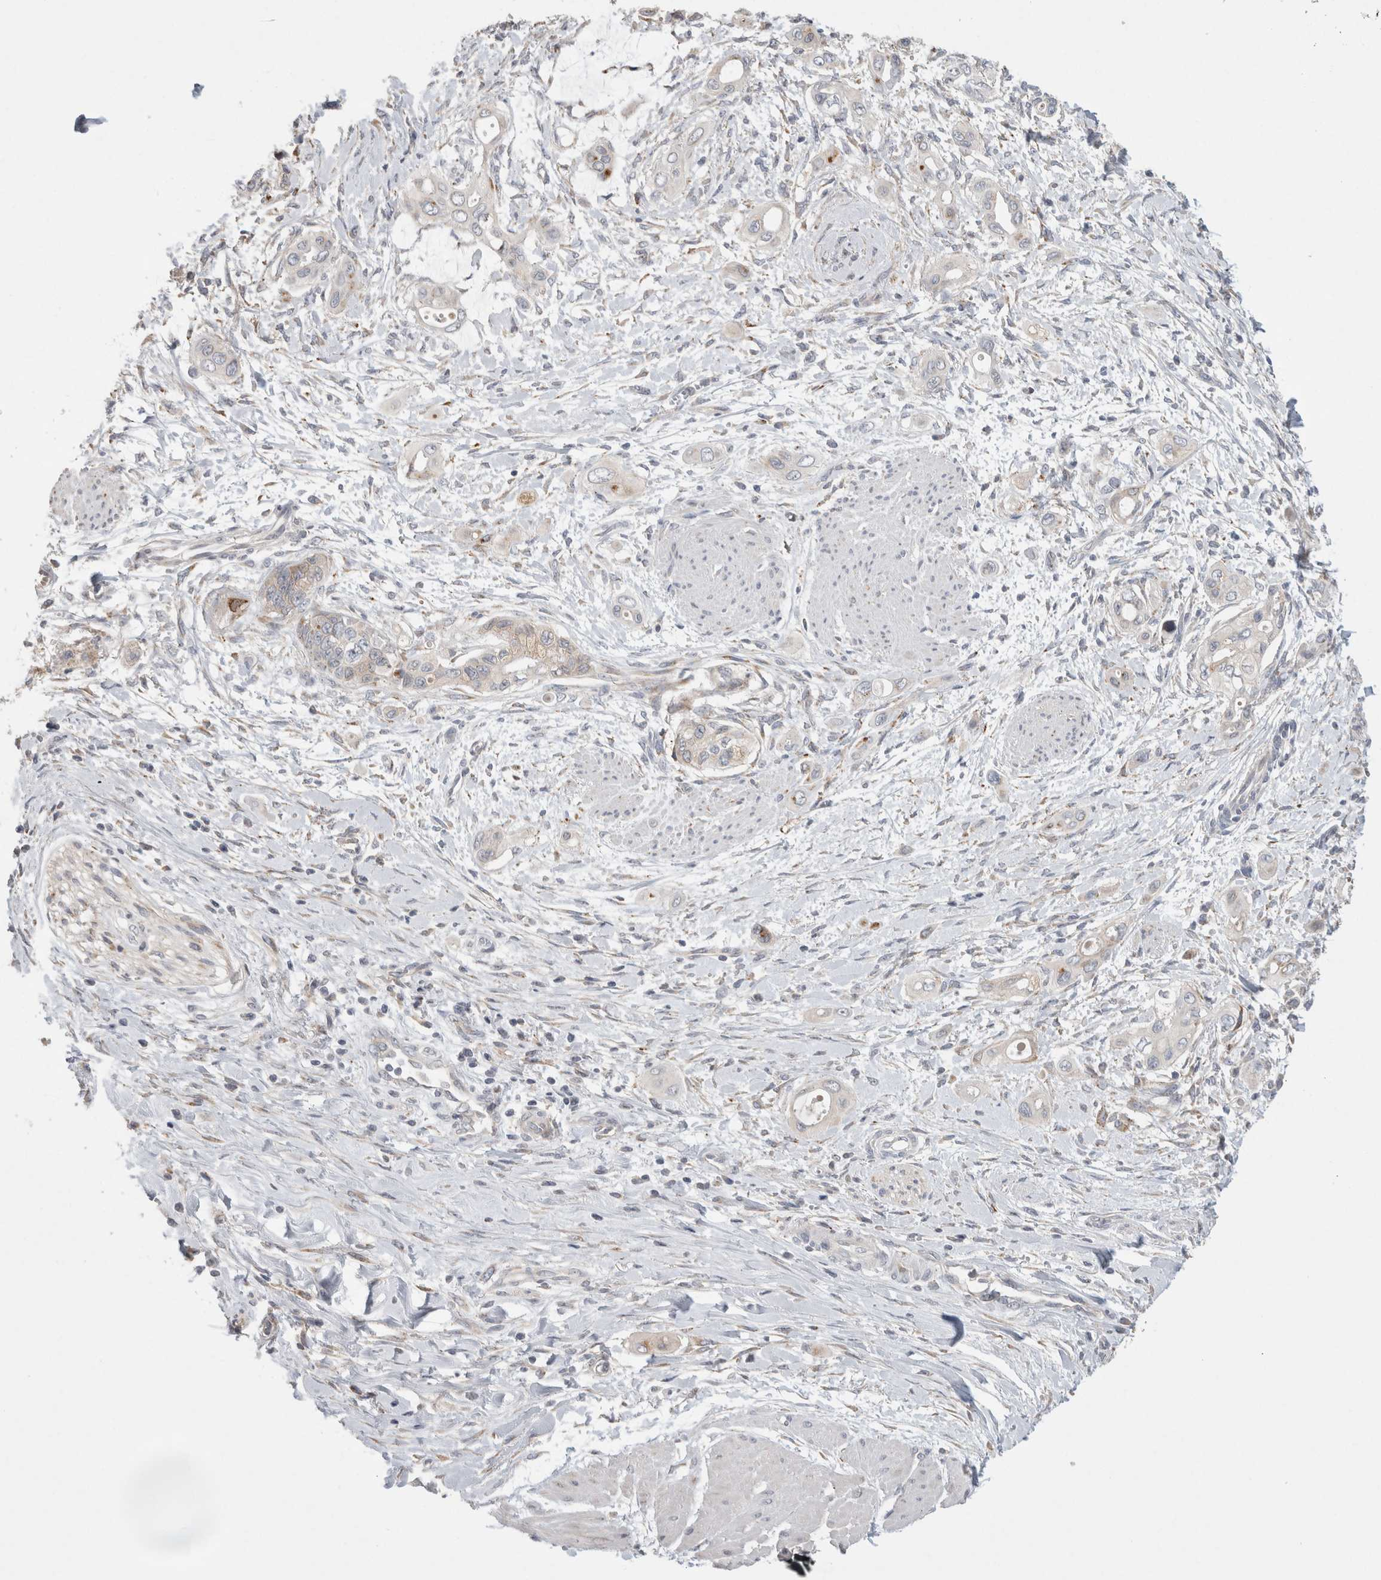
{"staining": {"intensity": "negative", "quantity": "none", "location": "none"}, "tissue": "pancreatic cancer", "cell_type": "Tumor cells", "image_type": "cancer", "snomed": [{"axis": "morphology", "description": "Adenocarcinoma, NOS"}, {"axis": "topography", "description": "Pancreas"}], "caption": "Human adenocarcinoma (pancreatic) stained for a protein using immunohistochemistry (IHC) demonstrates no positivity in tumor cells.", "gene": "TRMT9B", "patient": {"sex": "male", "age": 59}}